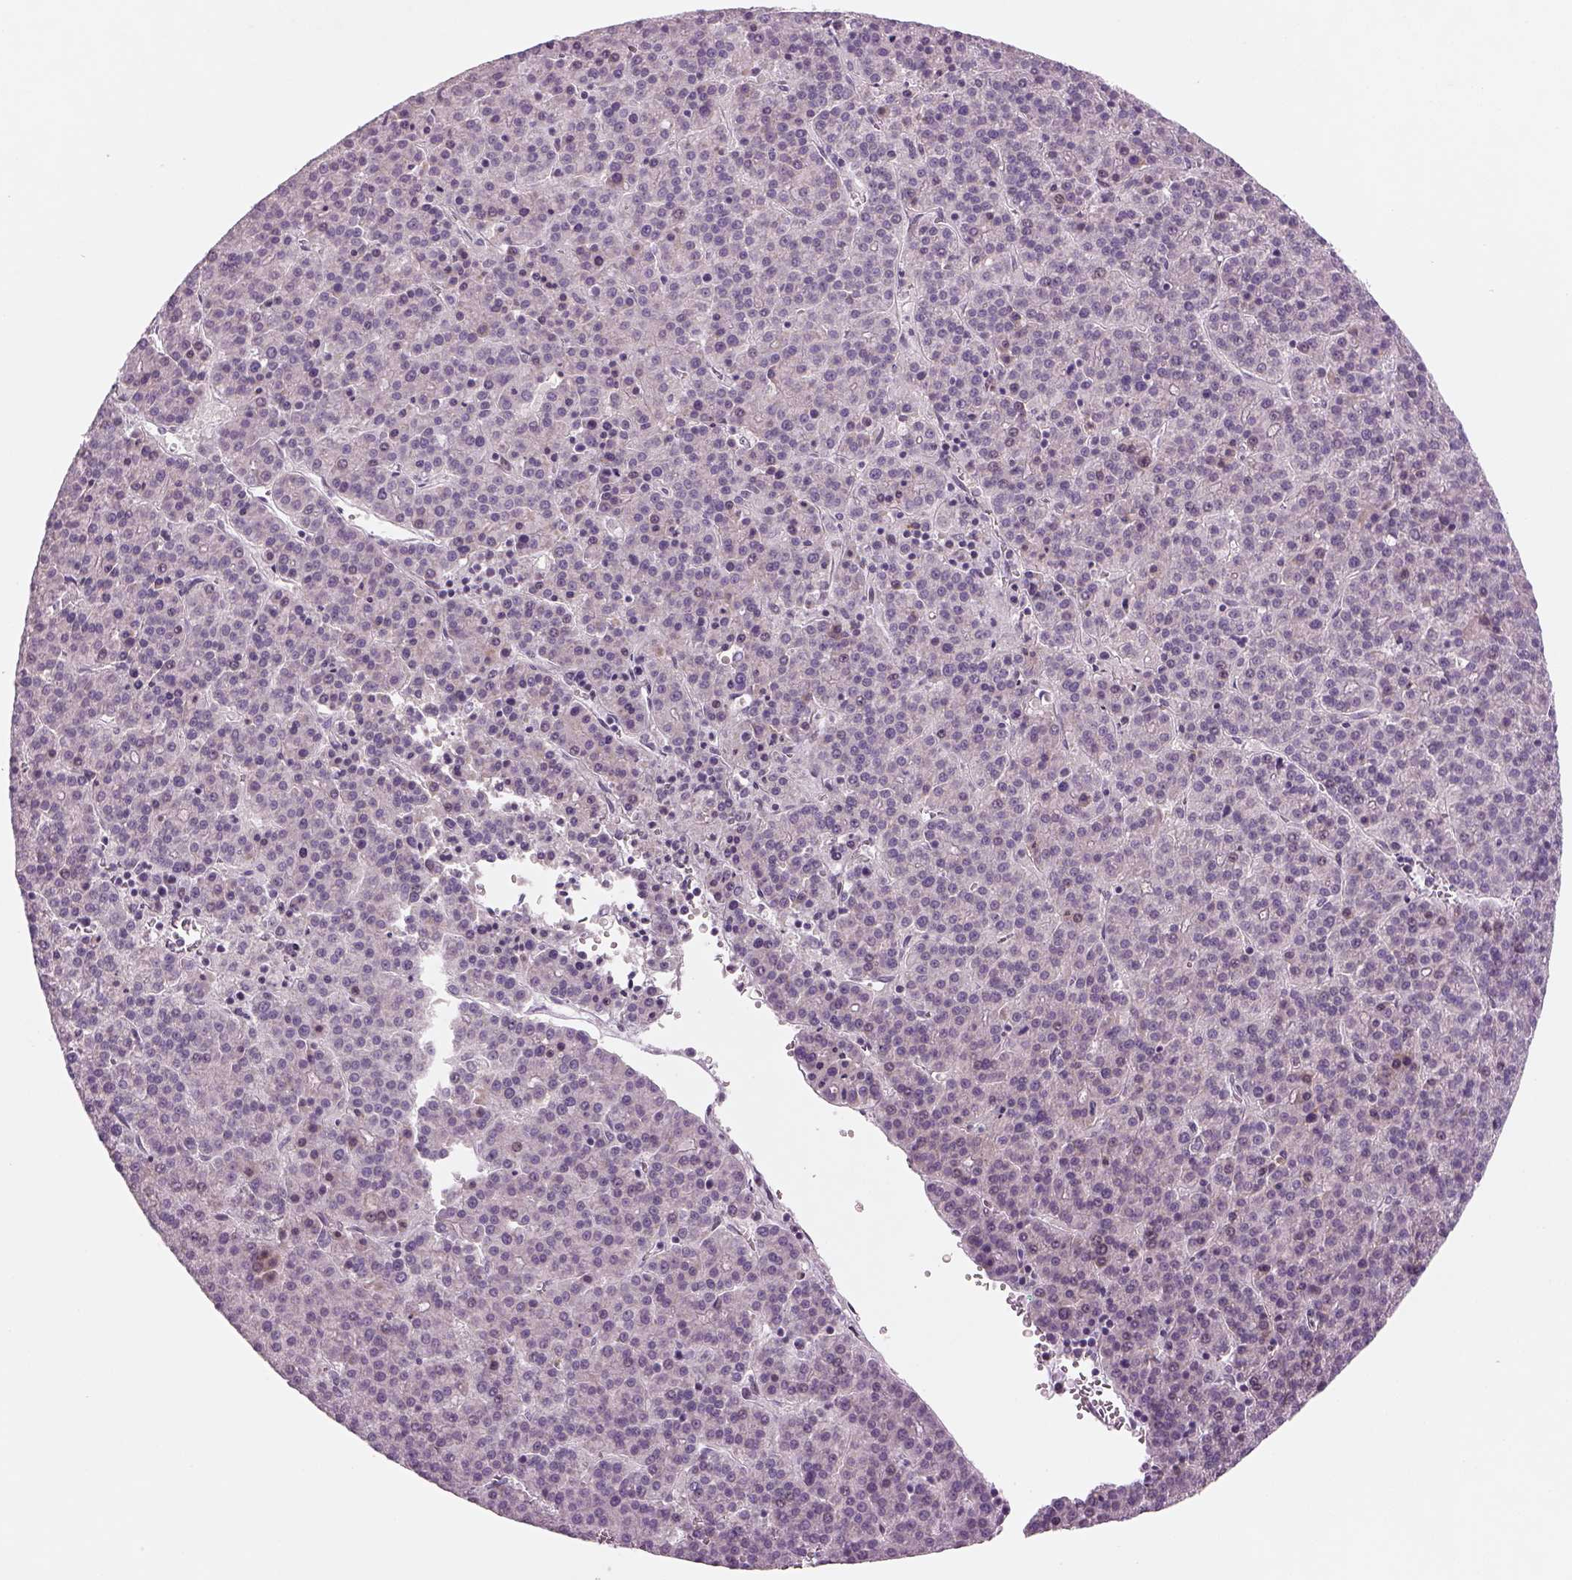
{"staining": {"intensity": "negative", "quantity": "none", "location": "none"}, "tissue": "liver cancer", "cell_type": "Tumor cells", "image_type": "cancer", "snomed": [{"axis": "morphology", "description": "Carcinoma, Hepatocellular, NOS"}, {"axis": "topography", "description": "Liver"}], "caption": "Tumor cells show no significant protein expression in liver cancer. The staining was performed using DAB to visualize the protein expression in brown, while the nuclei were stained in blue with hematoxylin (Magnification: 20x).", "gene": "PENK", "patient": {"sex": "female", "age": 58}}